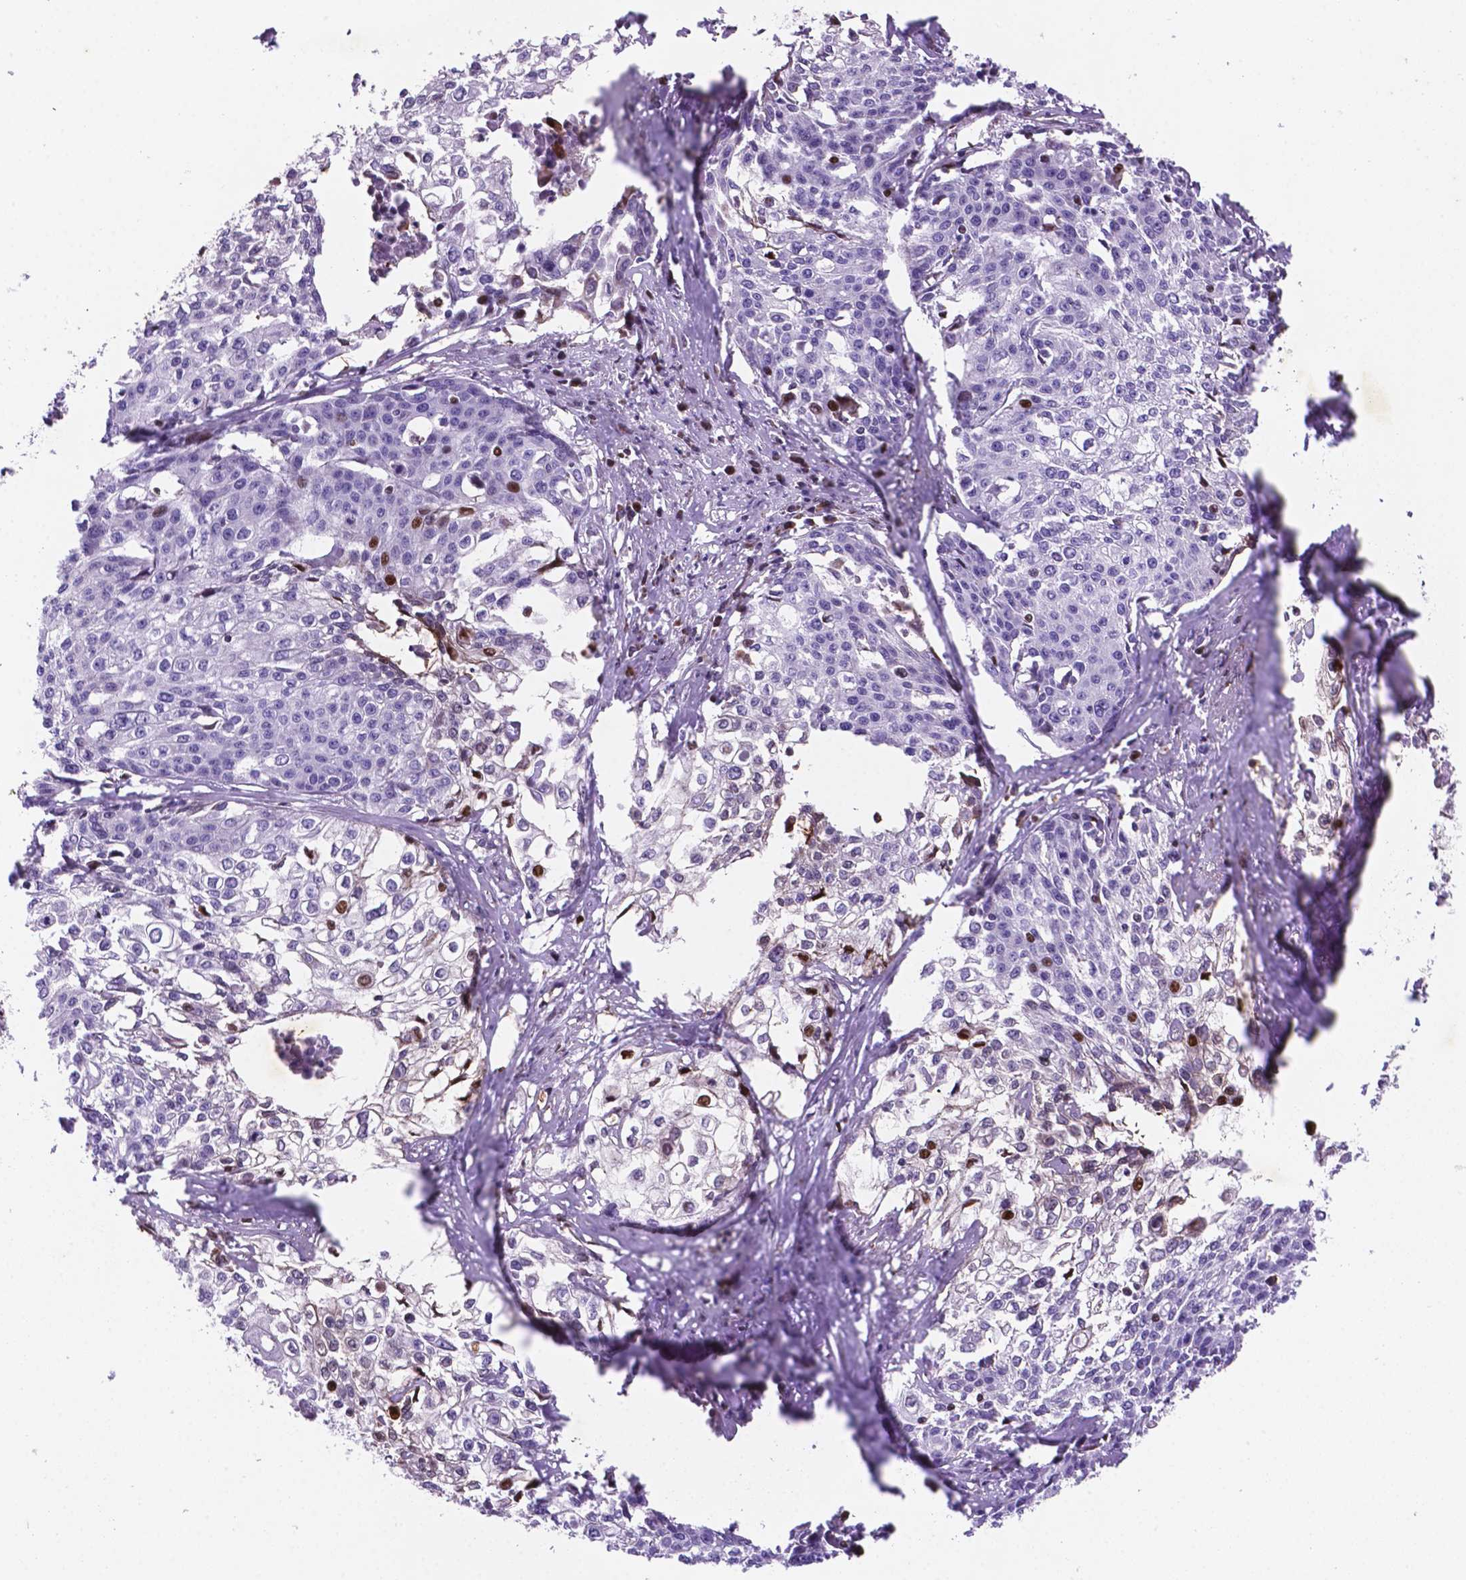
{"staining": {"intensity": "moderate", "quantity": "<25%", "location": "nuclear"}, "tissue": "cervical cancer", "cell_type": "Tumor cells", "image_type": "cancer", "snomed": [{"axis": "morphology", "description": "Squamous cell carcinoma, NOS"}, {"axis": "topography", "description": "Cervix"}], "caption": "Protein staining demonstrates moderate nuclear positivity in approximately <25% of tumor cells in cervical squamous cell carcinoma.", "gene": "TM4SF20", "patient": {"sex": "female", "age": 39}}